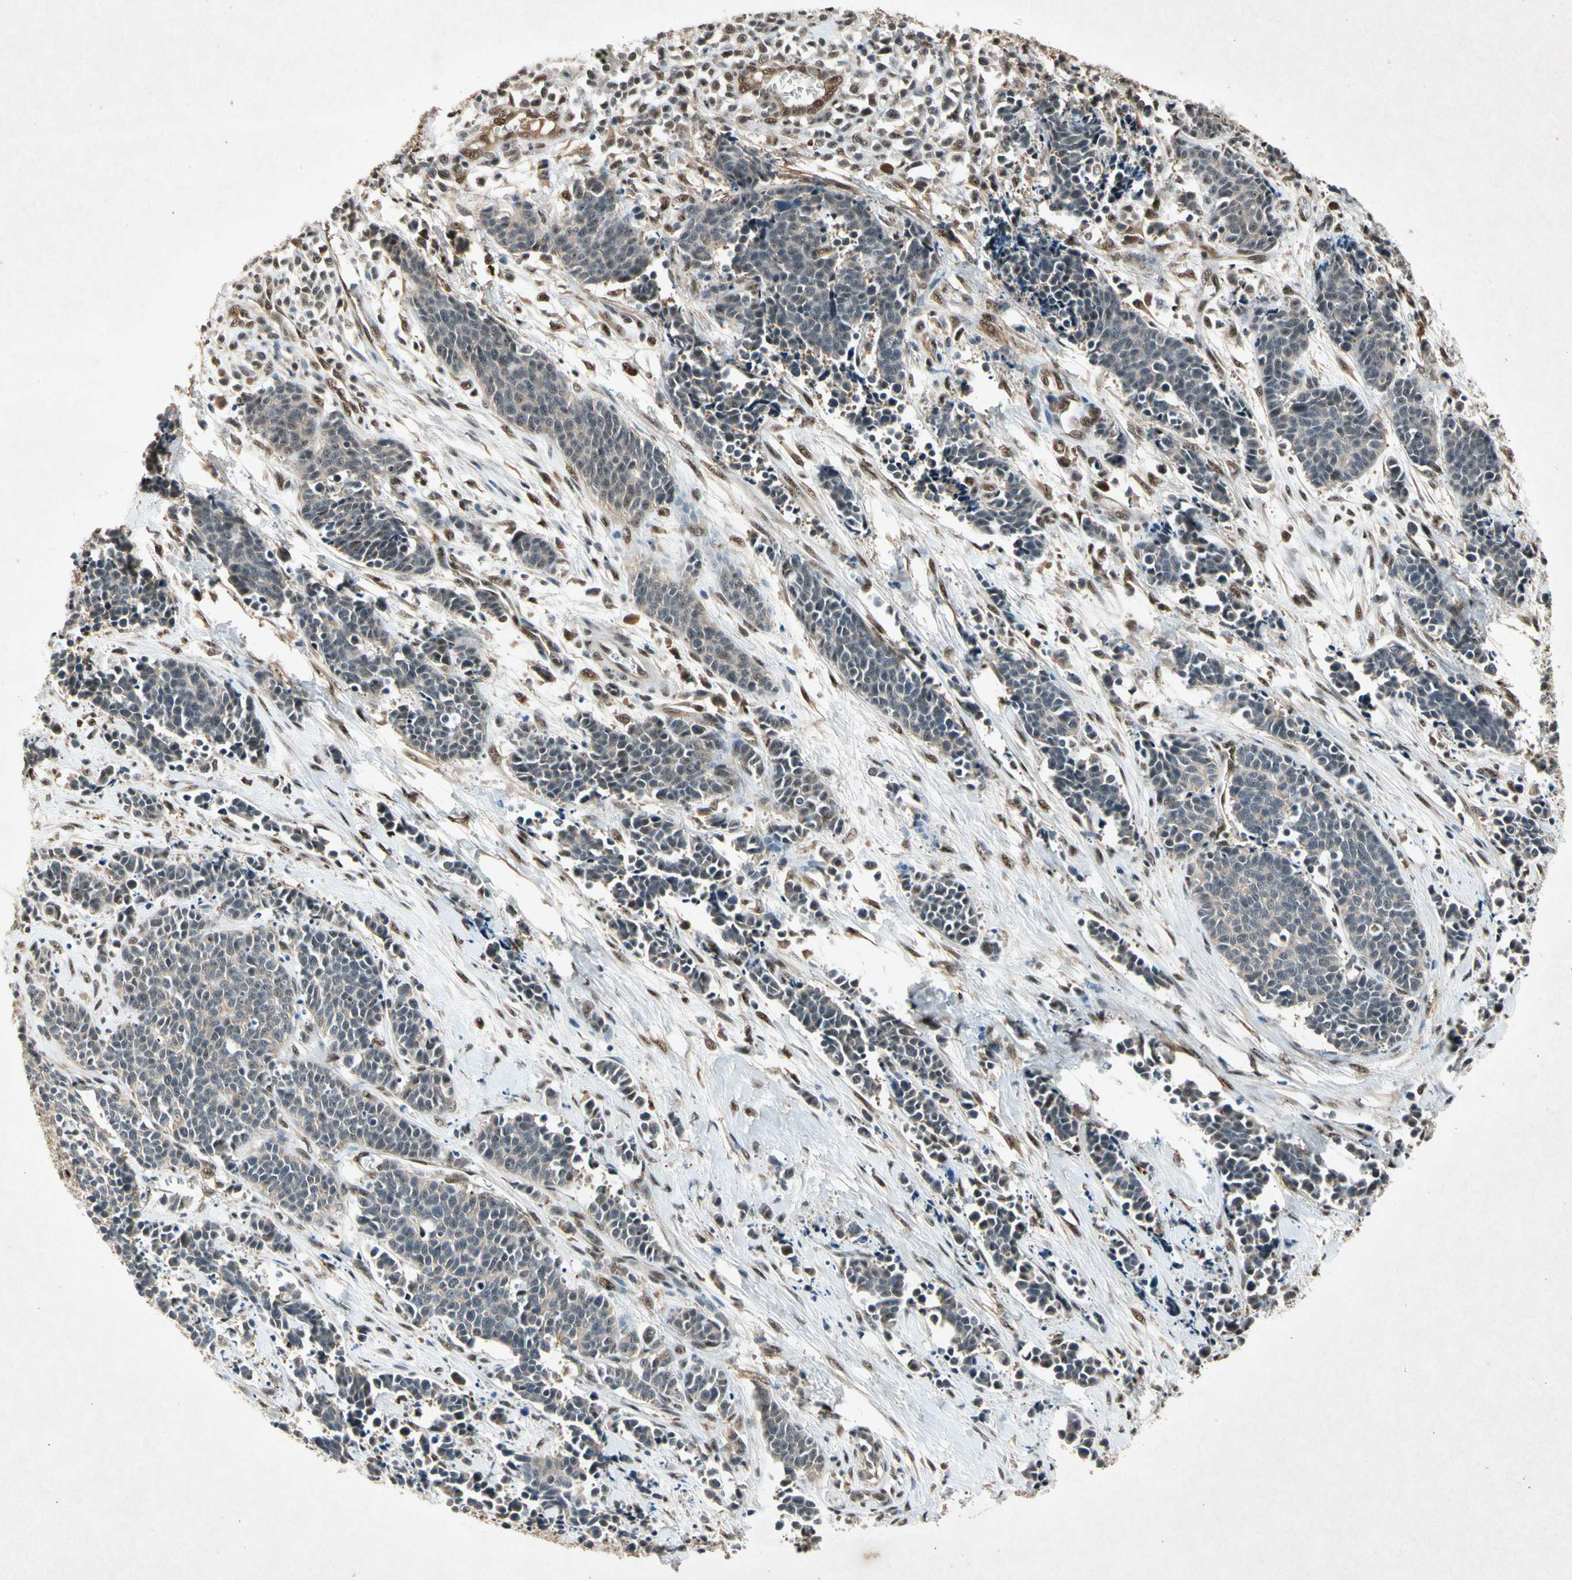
{"staining": {"intensity": "moderate", "quantity": "25%-75%", "location": "nuclear"}, "tissue": "cervical cancer", "cell_type": "Tumor cells", "image_type": "cancer", "snomed": [{"axis": "morphology", "description": "Squamous cell carcinoma, NOS"}, {"axis": "topography", "description": "Cervix"}], "caption": "Protein staining of cervical cancer (squamous cell carcinoma) tissue reveals moderate nuclear expression in about 25%-75% of tumor cells.", "gene": "PML", "patient": {"sex": "female", "age": 35}}